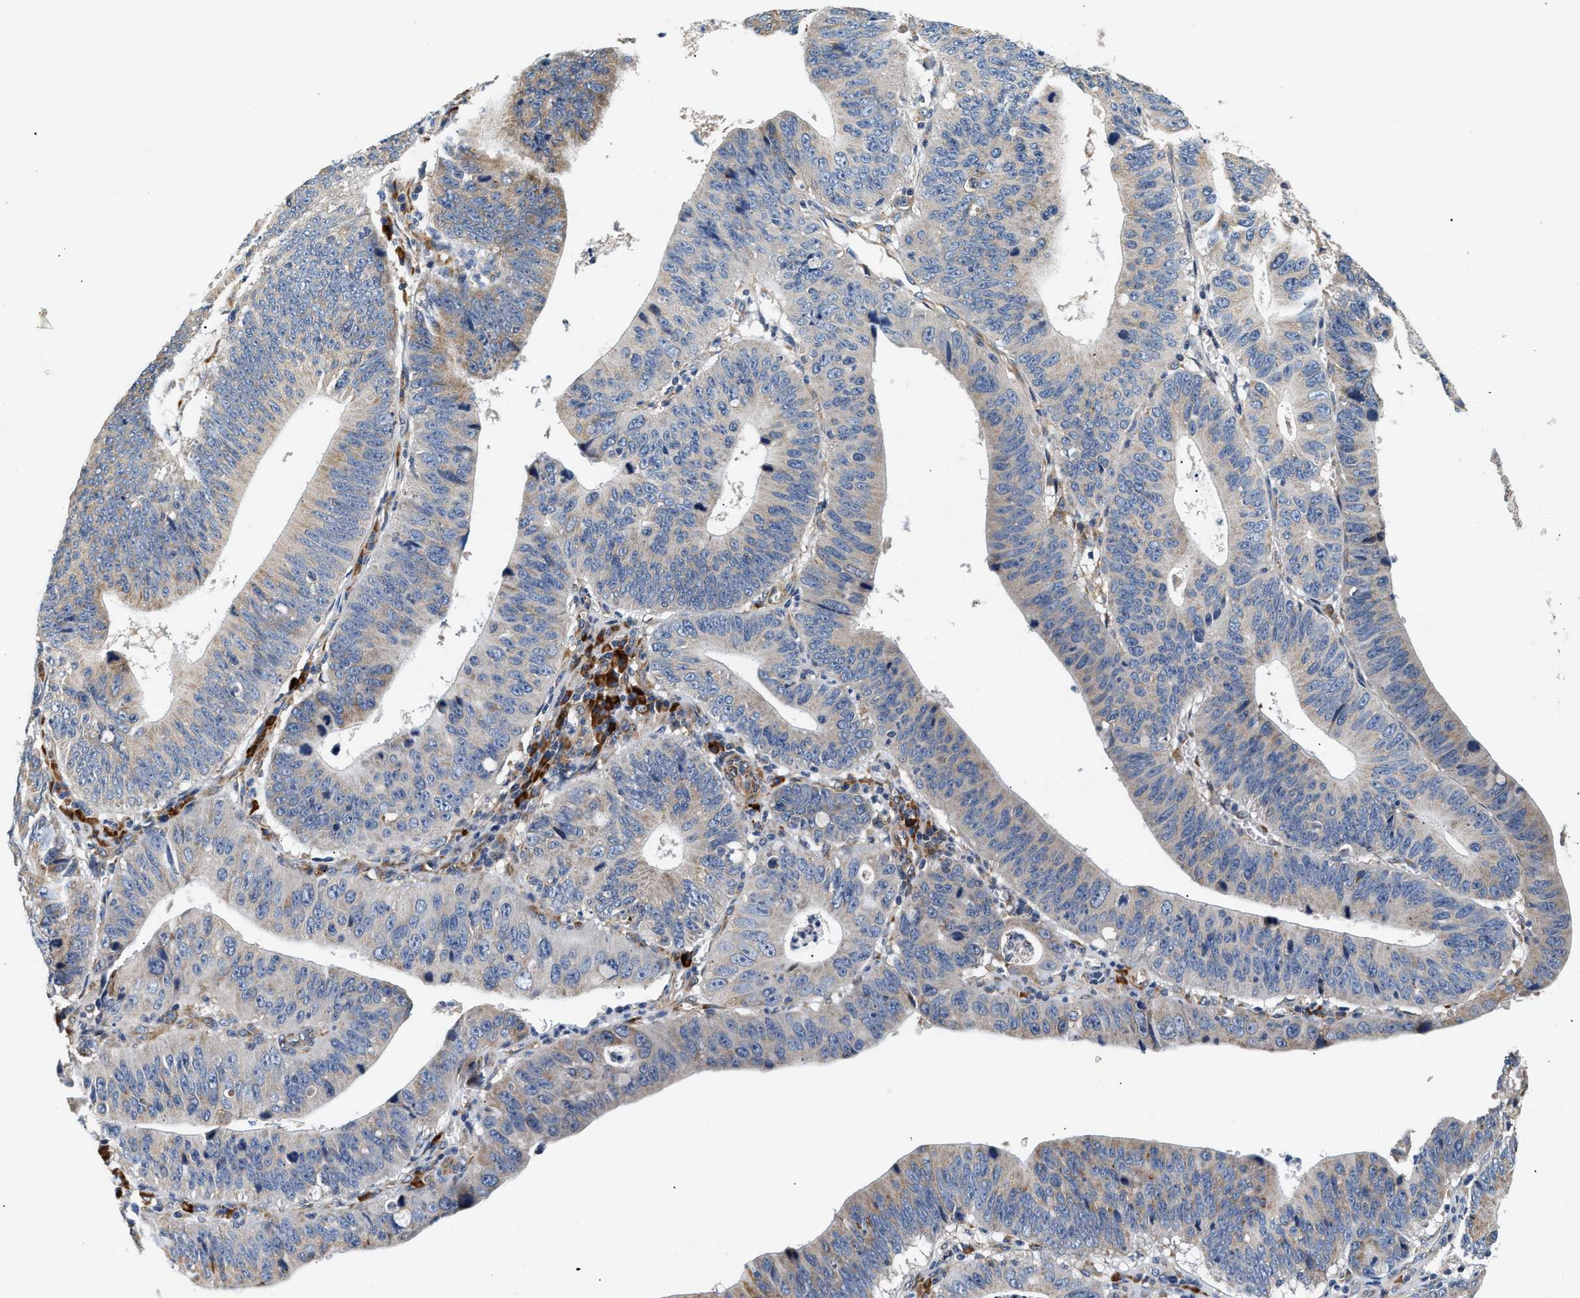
{"staining": {"intensity": "weak", "quantity": "<25%", "location": "cytoplasmic/membranous"}, "tissue": "stomach cancer", "cell_type": "Tumor cells", "image_type": "cancer", "snomed": [{"axis": "morphology", "description": "Adenocarcinoma, NOS"}, {"axis": "topography", "description": "Stomach"}], "caption": "DAB immunohistochemical staining of human stomach cancer displays no significant positivity in tumor cells.", "gene": "IFT74", "patient": {"sex": "male", "age": 59}}